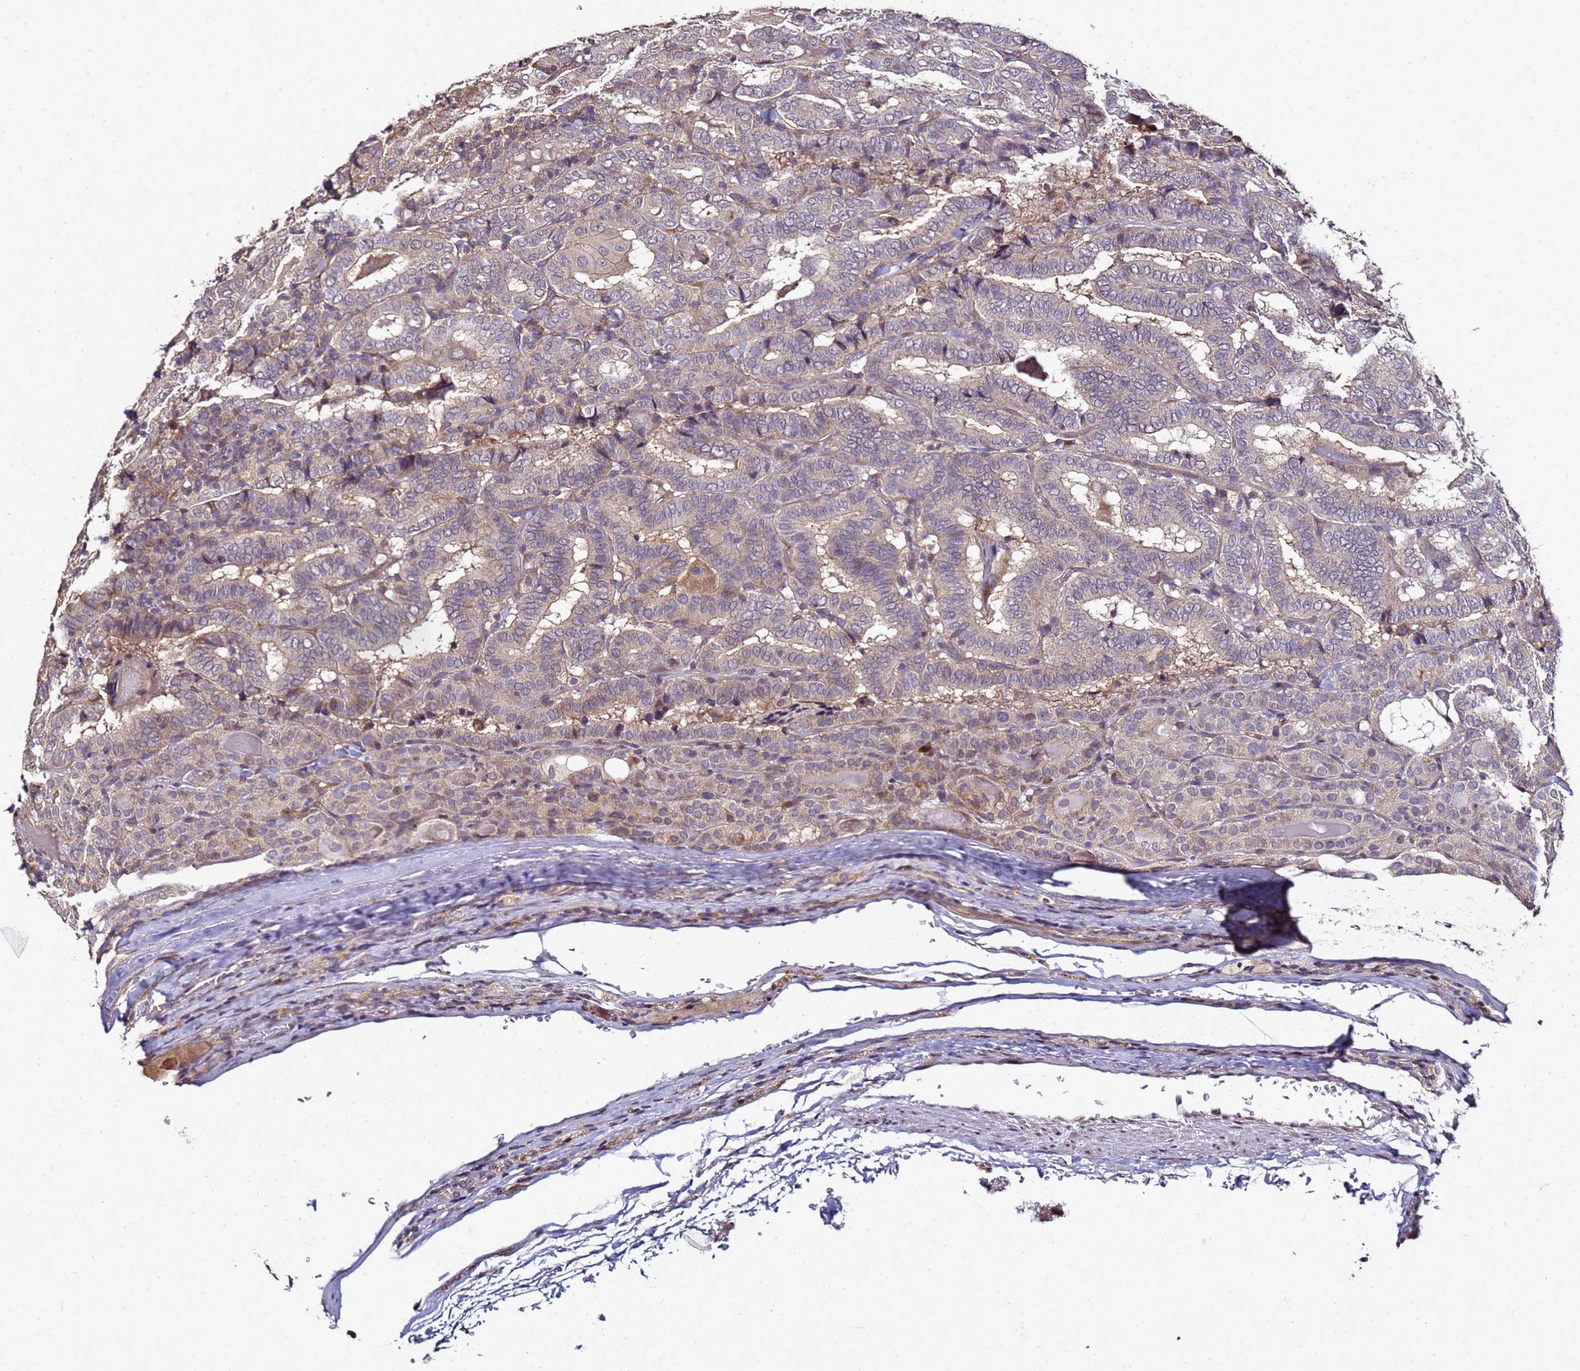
{"staining": {"intensity": "negative", "quantity": "none", "location": "none"}, "tissue": "thyroid cancer", "cell_type": "Tumor cells", "image_type": "cancer", "snomed": [{"axis": "morphology", "description": "Papillary adenocarcinoma, NOS"}, {"axis": "topography", "description": "Thyroid gland"}], "caption": "This is an immunohistochemistry image of papillary adenocarcinoma (thyroid). There is no expression in tumor cells.", "gene": "ANKRD17", "patient": {"sex": "female", "age": 72}}